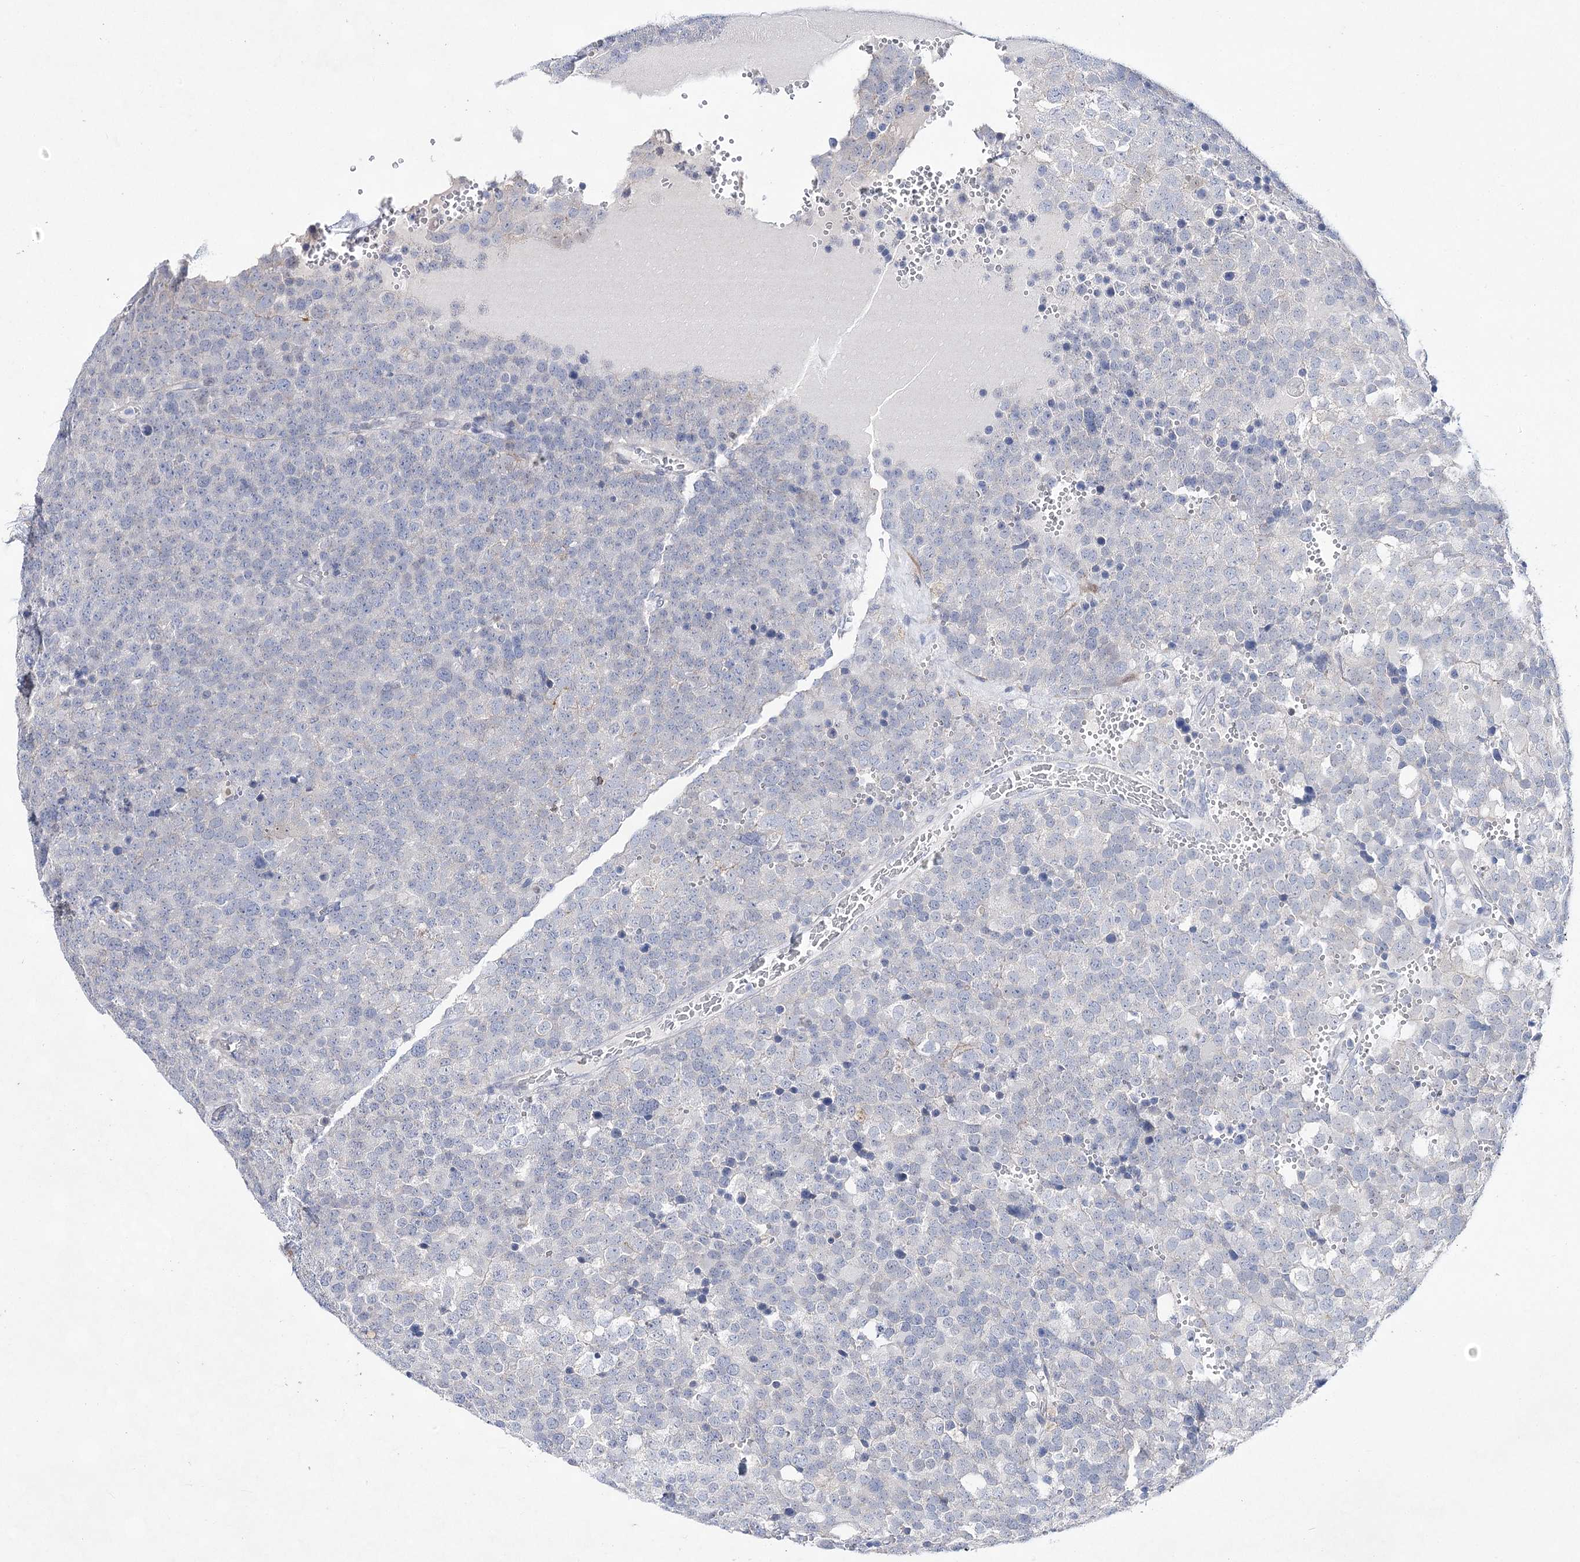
{"staining": {"intensity": "negative", "quantity": "none", "location": "none"}, "tissue": "testis cancer", "cell_type": "Tumor cells", "image_type": "cancer", "snomed": [{"axis": "morphology", "description": "Seminoma, NOS"}, {"axis": "topography", "description": "Testis"}], "caption": "A histopathology image of testis cancer stained for a protein displays no brown staining in tumor cells. Nuclei are stained in blue.", "gene": "UGDH", "patient": {"sex": "male", "age": 71}}